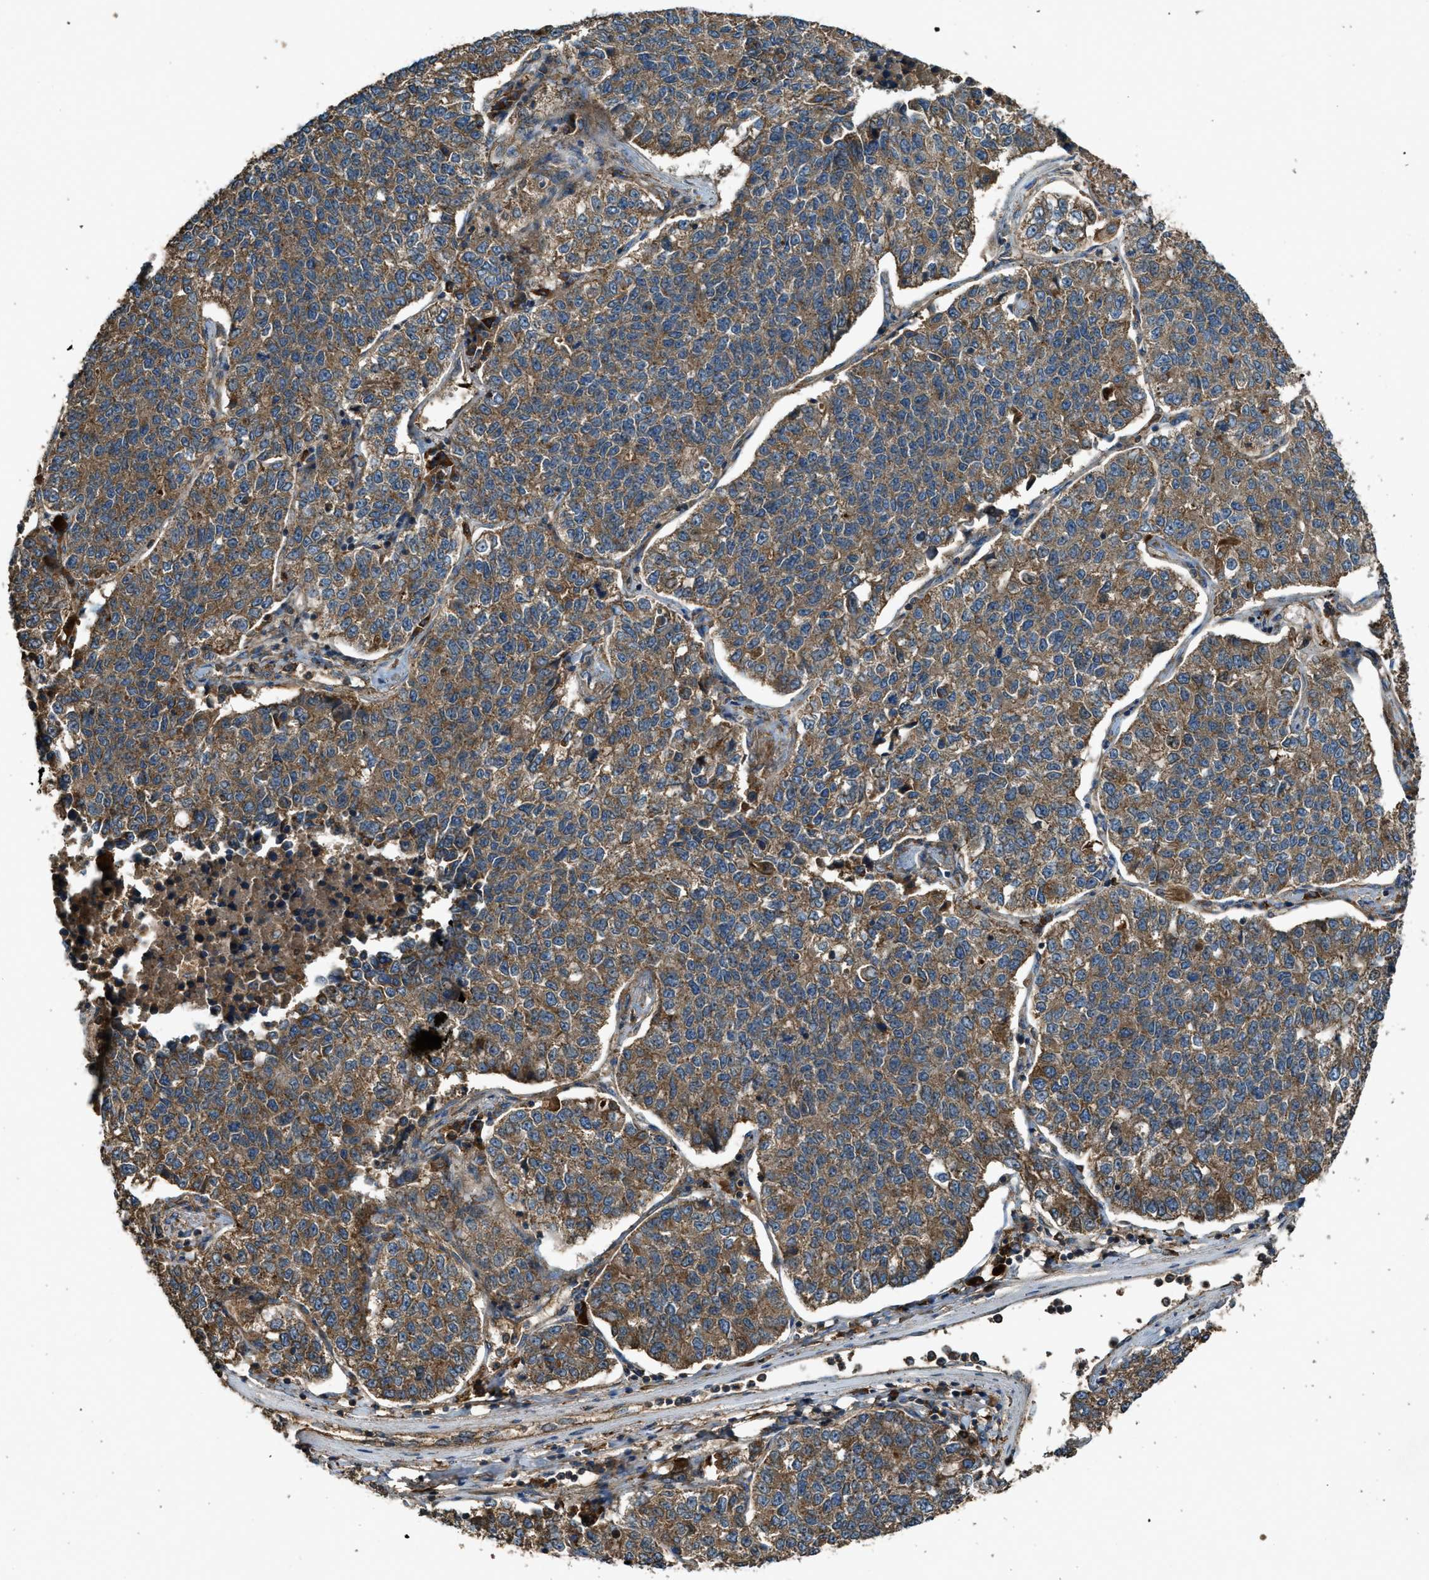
{"staining": {"intensity": "moderate", "quantity": ">75%", "location": "cytoplasmic/membranous"}, "tissue": "lung cancer", "cell_type": "Tumor cells", "image_type": "cancer", "snomed": [{"axis": "morphology", "description": "Adenocarcinoma, NOS"}, {"axis": "topography", "description": "Lung"}], "caption": "Lung cancer (adenocarcinoma) was stained to show a protein in brown. There is medium levels of moderate cytoplasmic/membranous expression in about >75% of tumor cells.", "gene": "MAP3K8", "patient": {"sex": "male", "age": 49}}